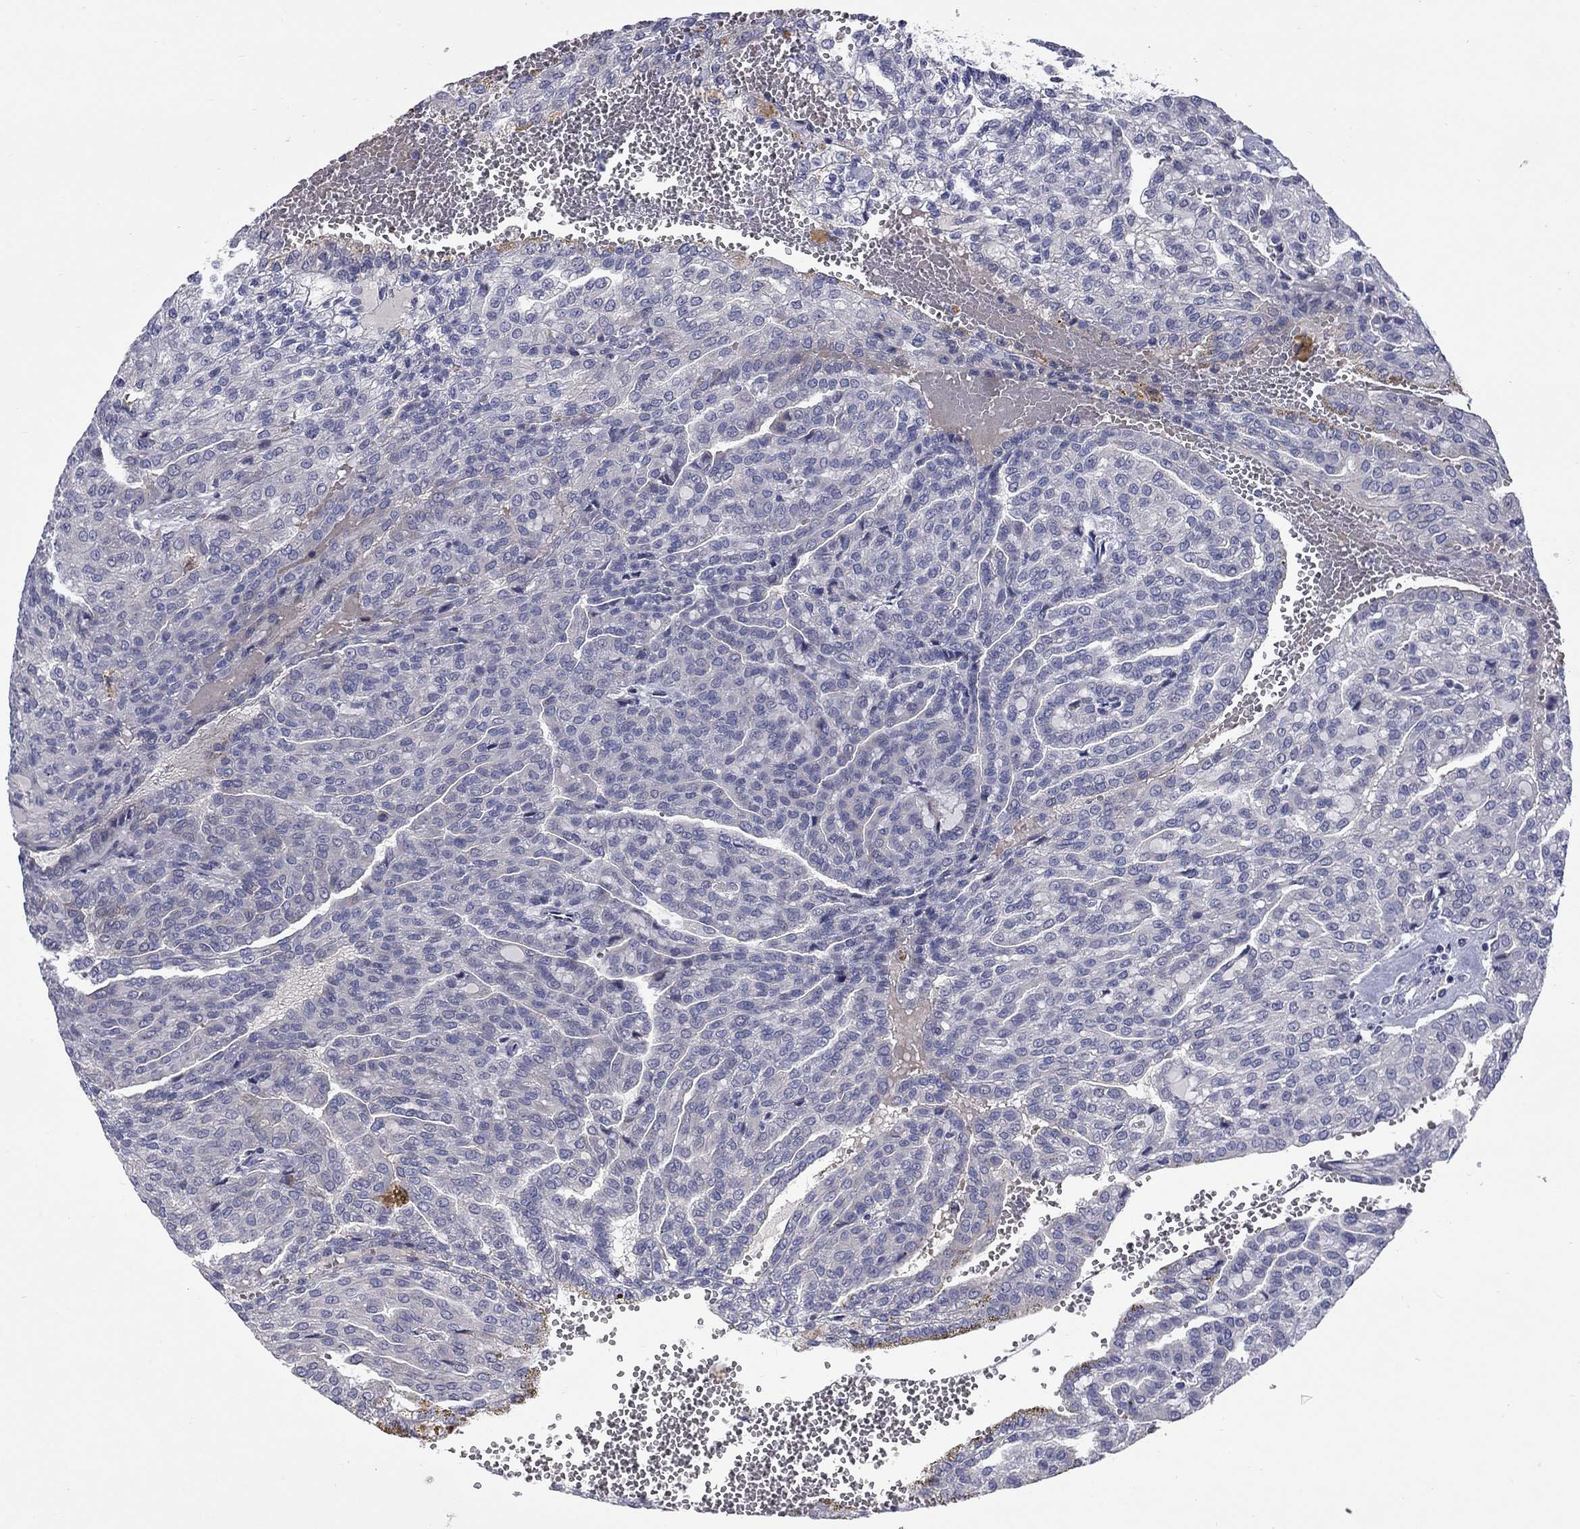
{"staining": {"intensity": "negative", "quantity": "none", "location": "none"}, "tissue": "renal cancer", "cell_type": "Tumor cells", "image_type": "cancer", "snomed": [{"axis": "morphology", "description": "Adenocarcinoma, NOS"}, {"axis": "topography", "description": "Kidney"}], "caption": "DAB (3,3'-diaminobenzidine) immunohistochemical staining of human renal adenocarcinoma exhibits no significant expression in tumor cells. (DAB (3,3'-diaminobenzidine) immunohistochemistry visualized using brightfield microscopy, high magnification).", "gene": "UNC119B", "patient": {"sex": "male", "age": 63}}